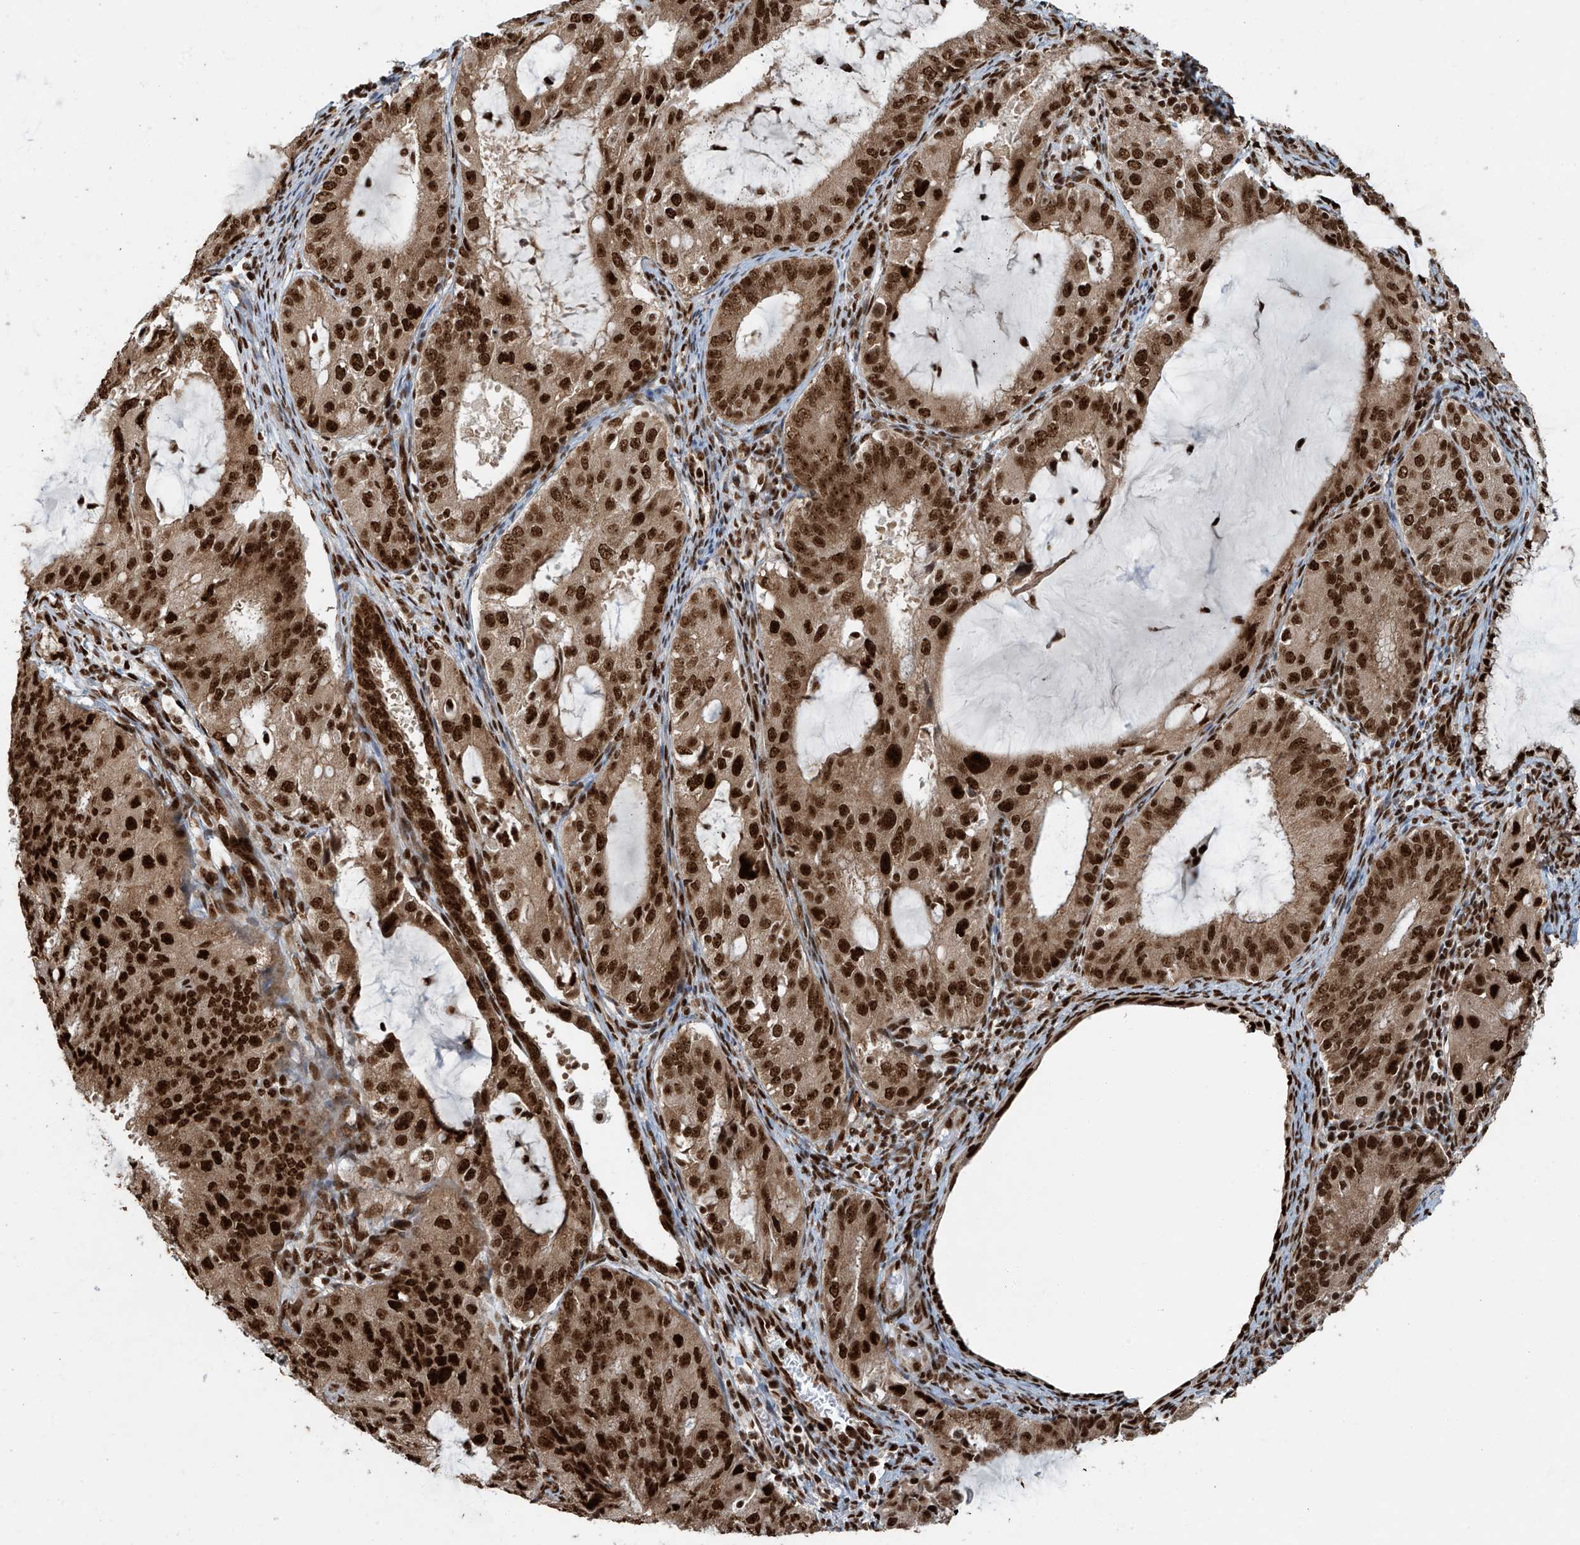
{"staining": {"intensity": "strong", "quantity": ">75%", "location": "nuclear"}, "tissue": "endometrial cancer", "cell_type": "Tumor cells", "image_type": "cancer", "snomed": [{"axis": "morphology", "description": "Adenocarcinoma, NOS"}, {"axis": "topography", "description": "Endometrium"}], "caption": "DAB (3,3'-diaminobenzidine) immunohistochemical staining of adenocarcinoma (endometrial) demonstrates strong nuclear protein positivity in approximately >75% of tumor cells.", "gene": "FAM193B", "patient": {"sex": "female", "age": 81}}